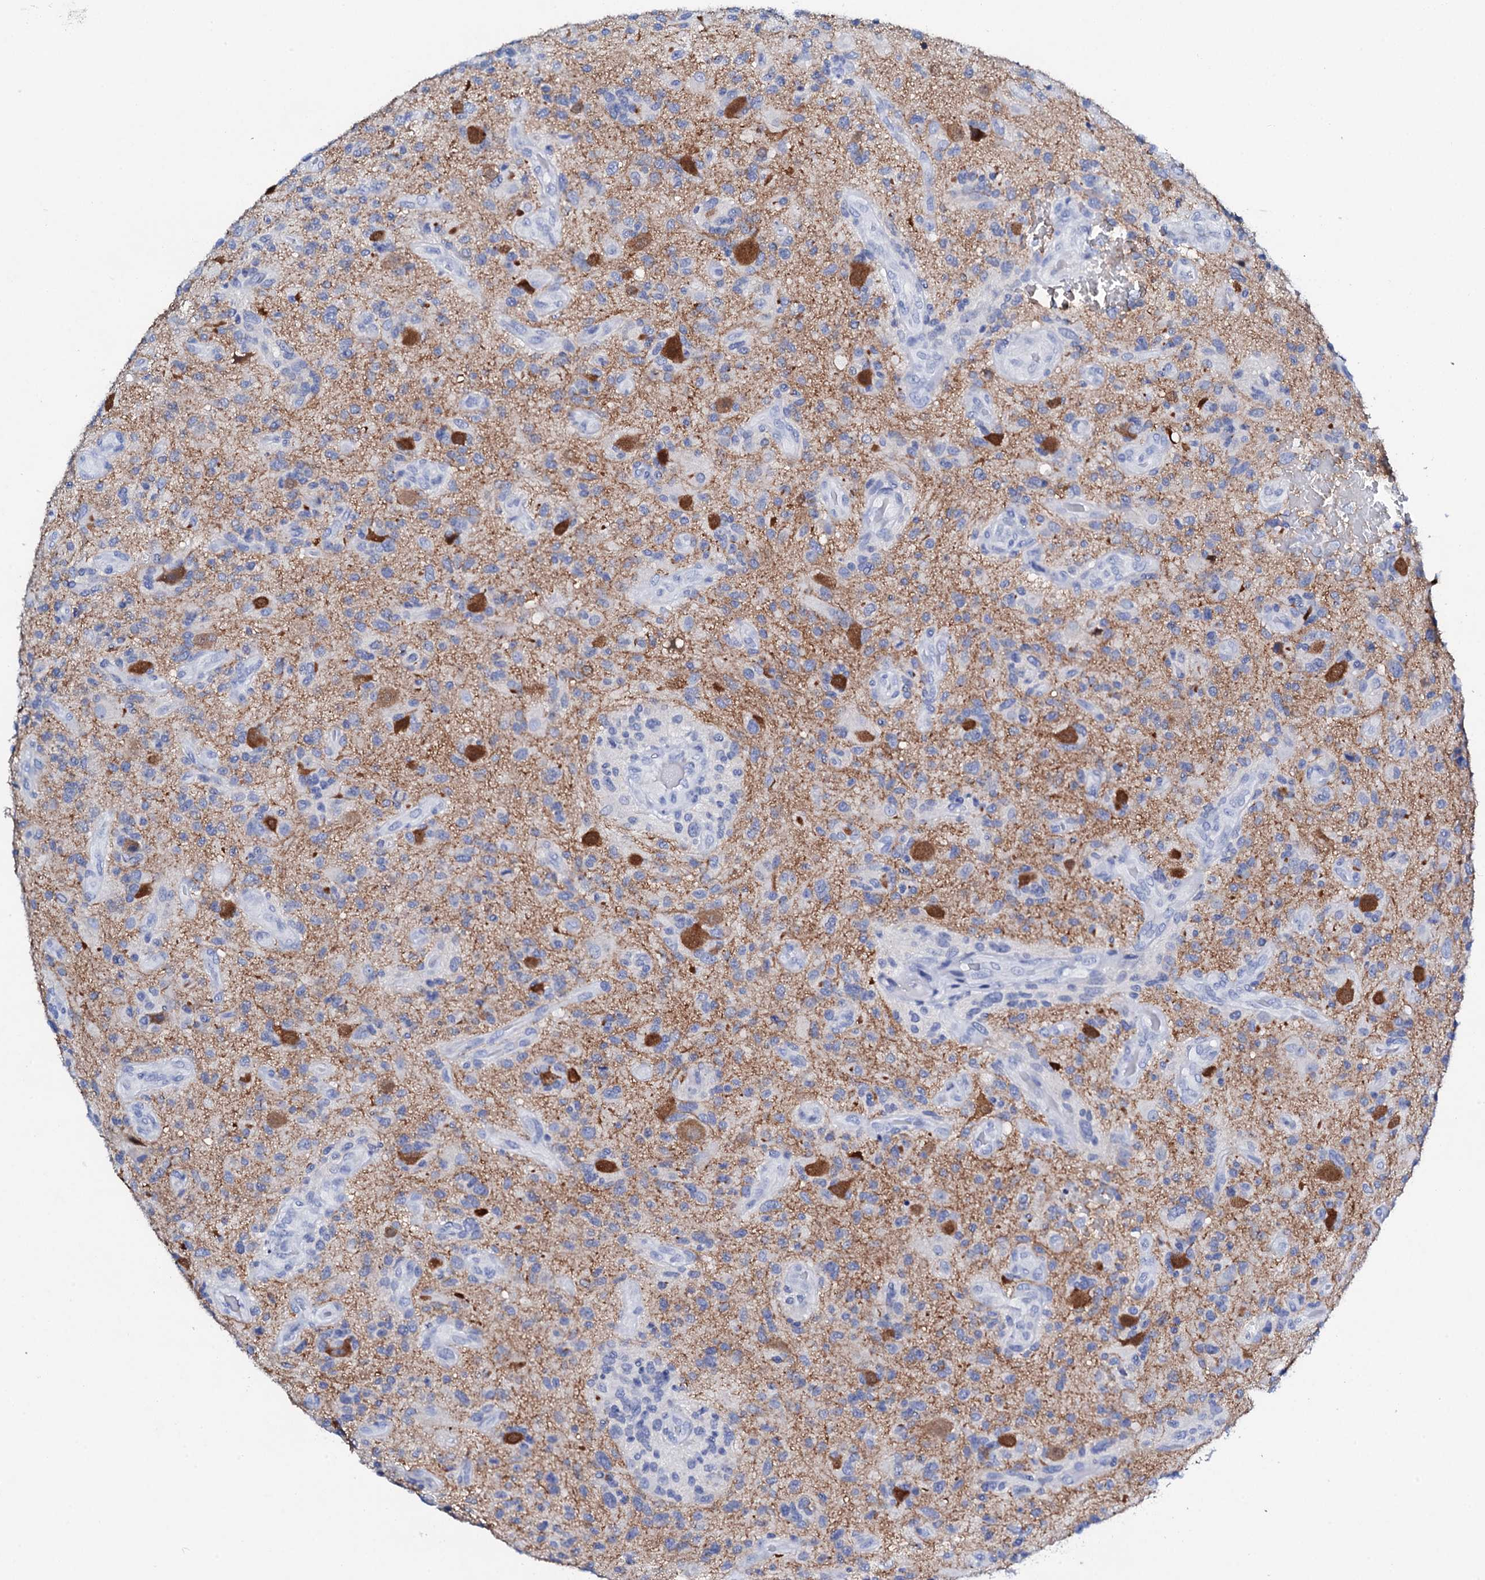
{"staining": {"intensity": "negative", "quantity": "none", "location": "none"}, "tissue": "glioma", "cell_type": "Tumor cells", "image_type": "cancer", "snomed": [{"axis": "morphology", "description": "Glioma, malignant, High grade"}, {"axis": "topography", "description": "Brain"}], "caption": "Tumor cells are negative for brown protein staining in malignant glioma (high-grade).", "gene": "FBXL16", "patient": {"sex": "male", "age": 47}}